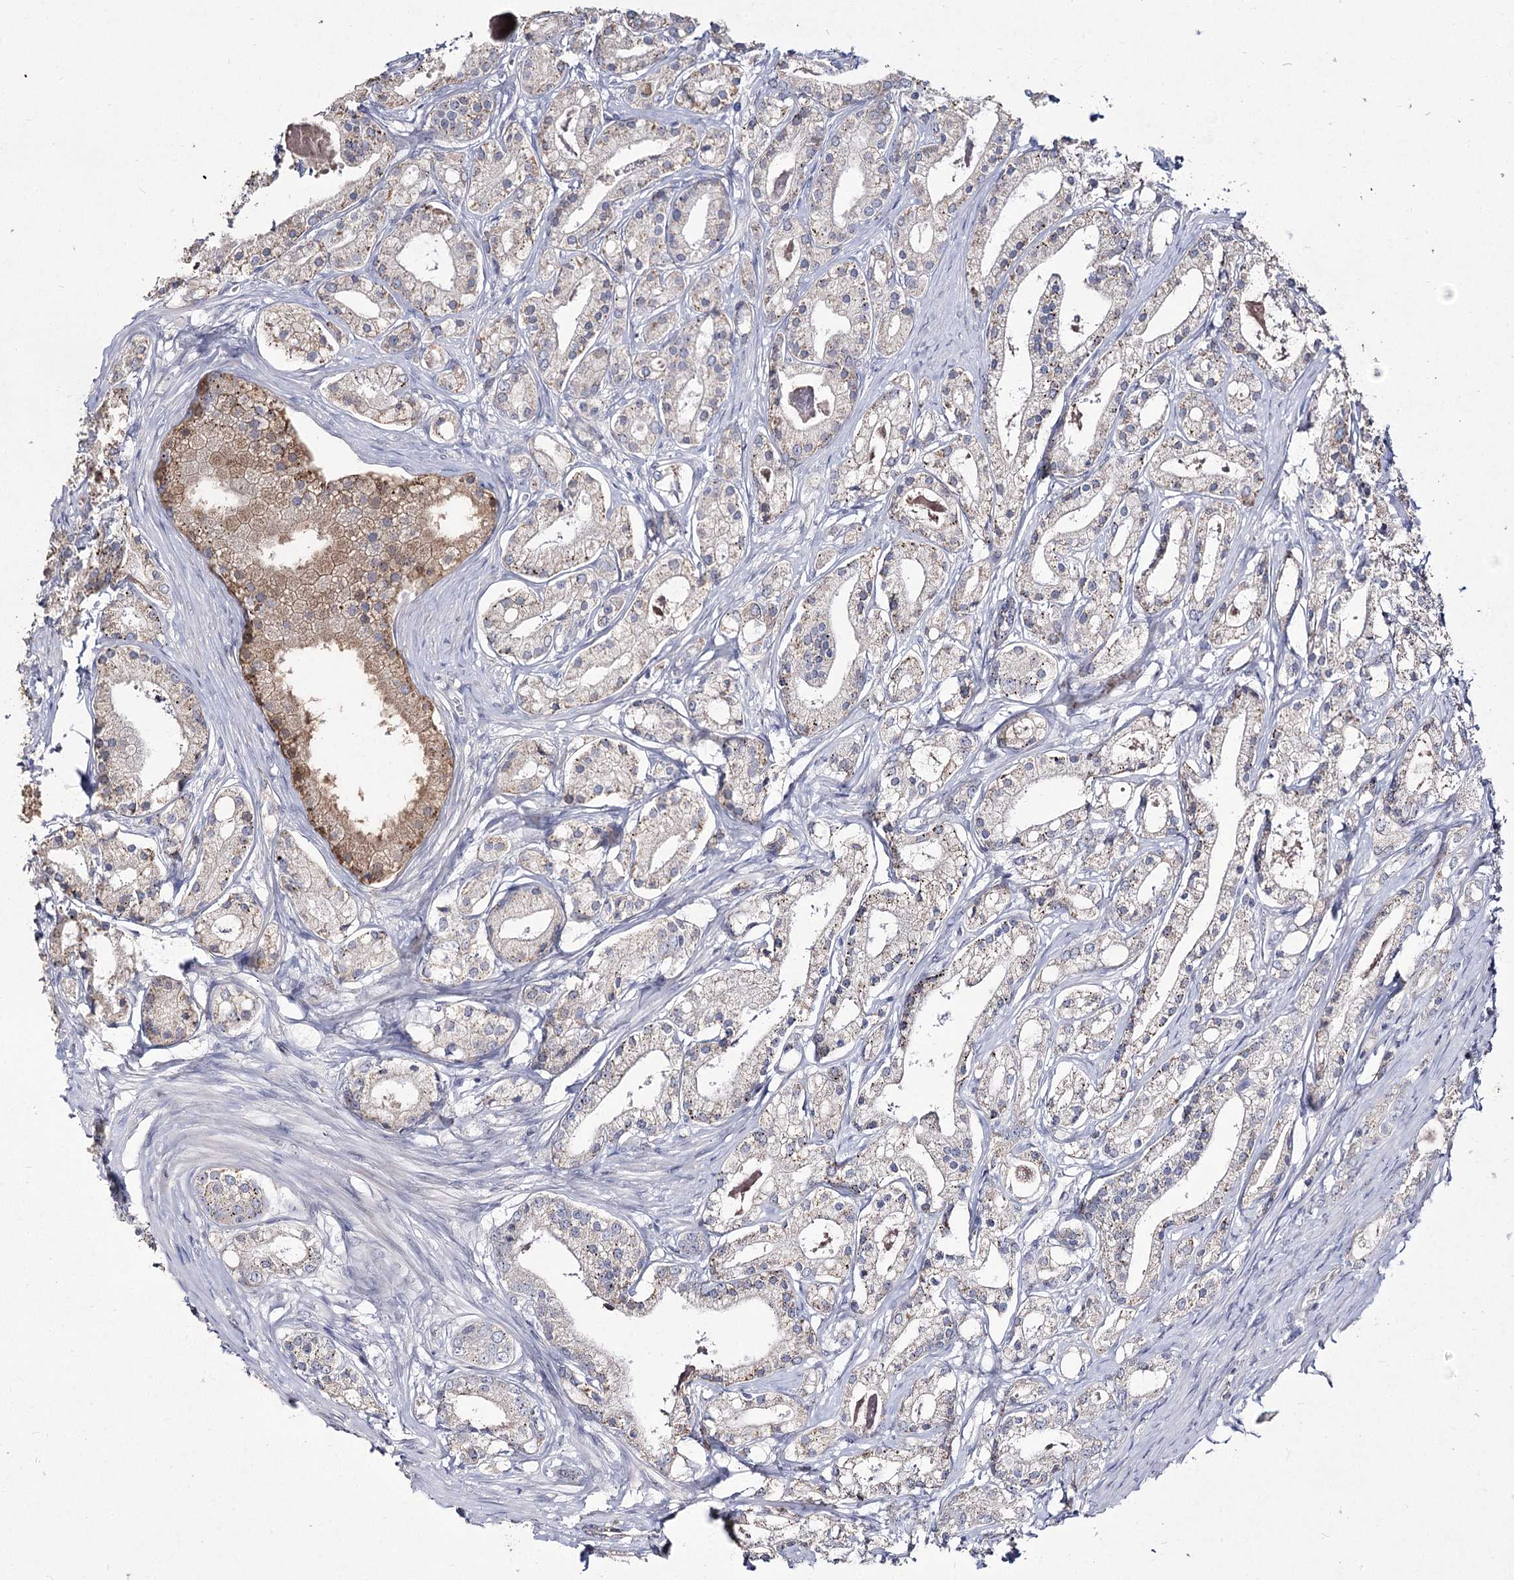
{"staining": {"intensity": "moderate", "quantity": "<25%", "location": "cytoplasmic/membranous"}, "tissue": "prostate cancer", "cell_type": "Tumor cells", "image_type": "cancer", "snomed": [{"axis": "morphology", "description": "Adenocarcinoma, High grade"}, {"axis": "topography", "description": "Prostate"}], "caption": "High-grade adenocarcinoma (prostate) tissue reveals moderate cytoplasmic/membranous staining in about <25% of tumor cells (DAB IHC with brightfield microscopy, high magnification).", "gene": "DDX50", "patient": {"sex": "male", "age": 59}}